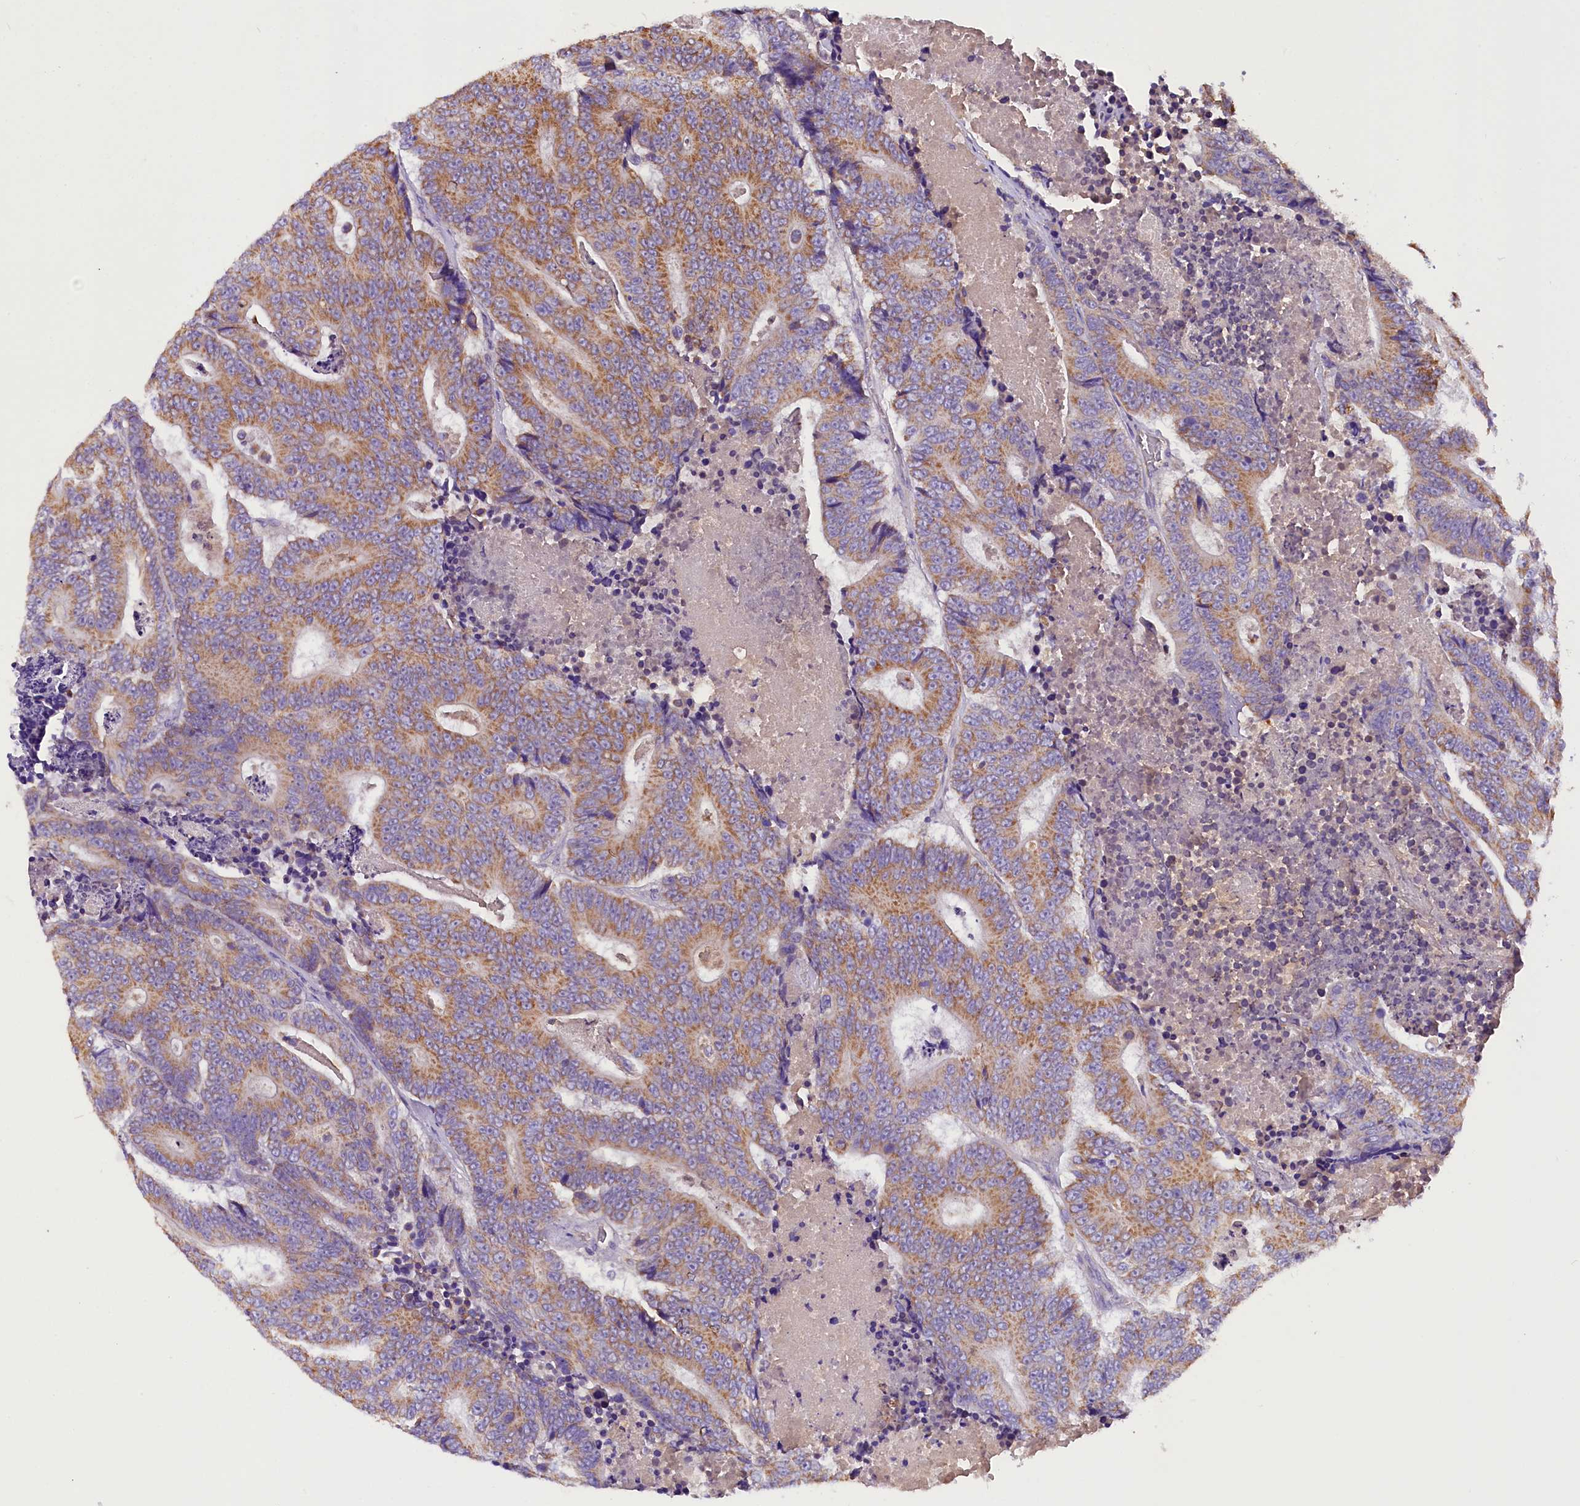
{"staining": {"intensity": "moderate", "quantity": ">75%", "location": "cytoplasmic/membranous"}, "tissue": "colorectal cancer", "cell_type": "Tumor cells", "image_type": "cancer", "snomed": [{"axis": "morphology", "description": "Adenocarcinoma, NOS"}, {"axis": "topography", "description": "Colon"}], "caption": "This is an image of IHC staining of colorectal cancer, which shows moderate staining in the cytoplasmic/membranous of tumor cells.", "gene": "SIX5", "patient": {"sex": "male", "age": 83}}